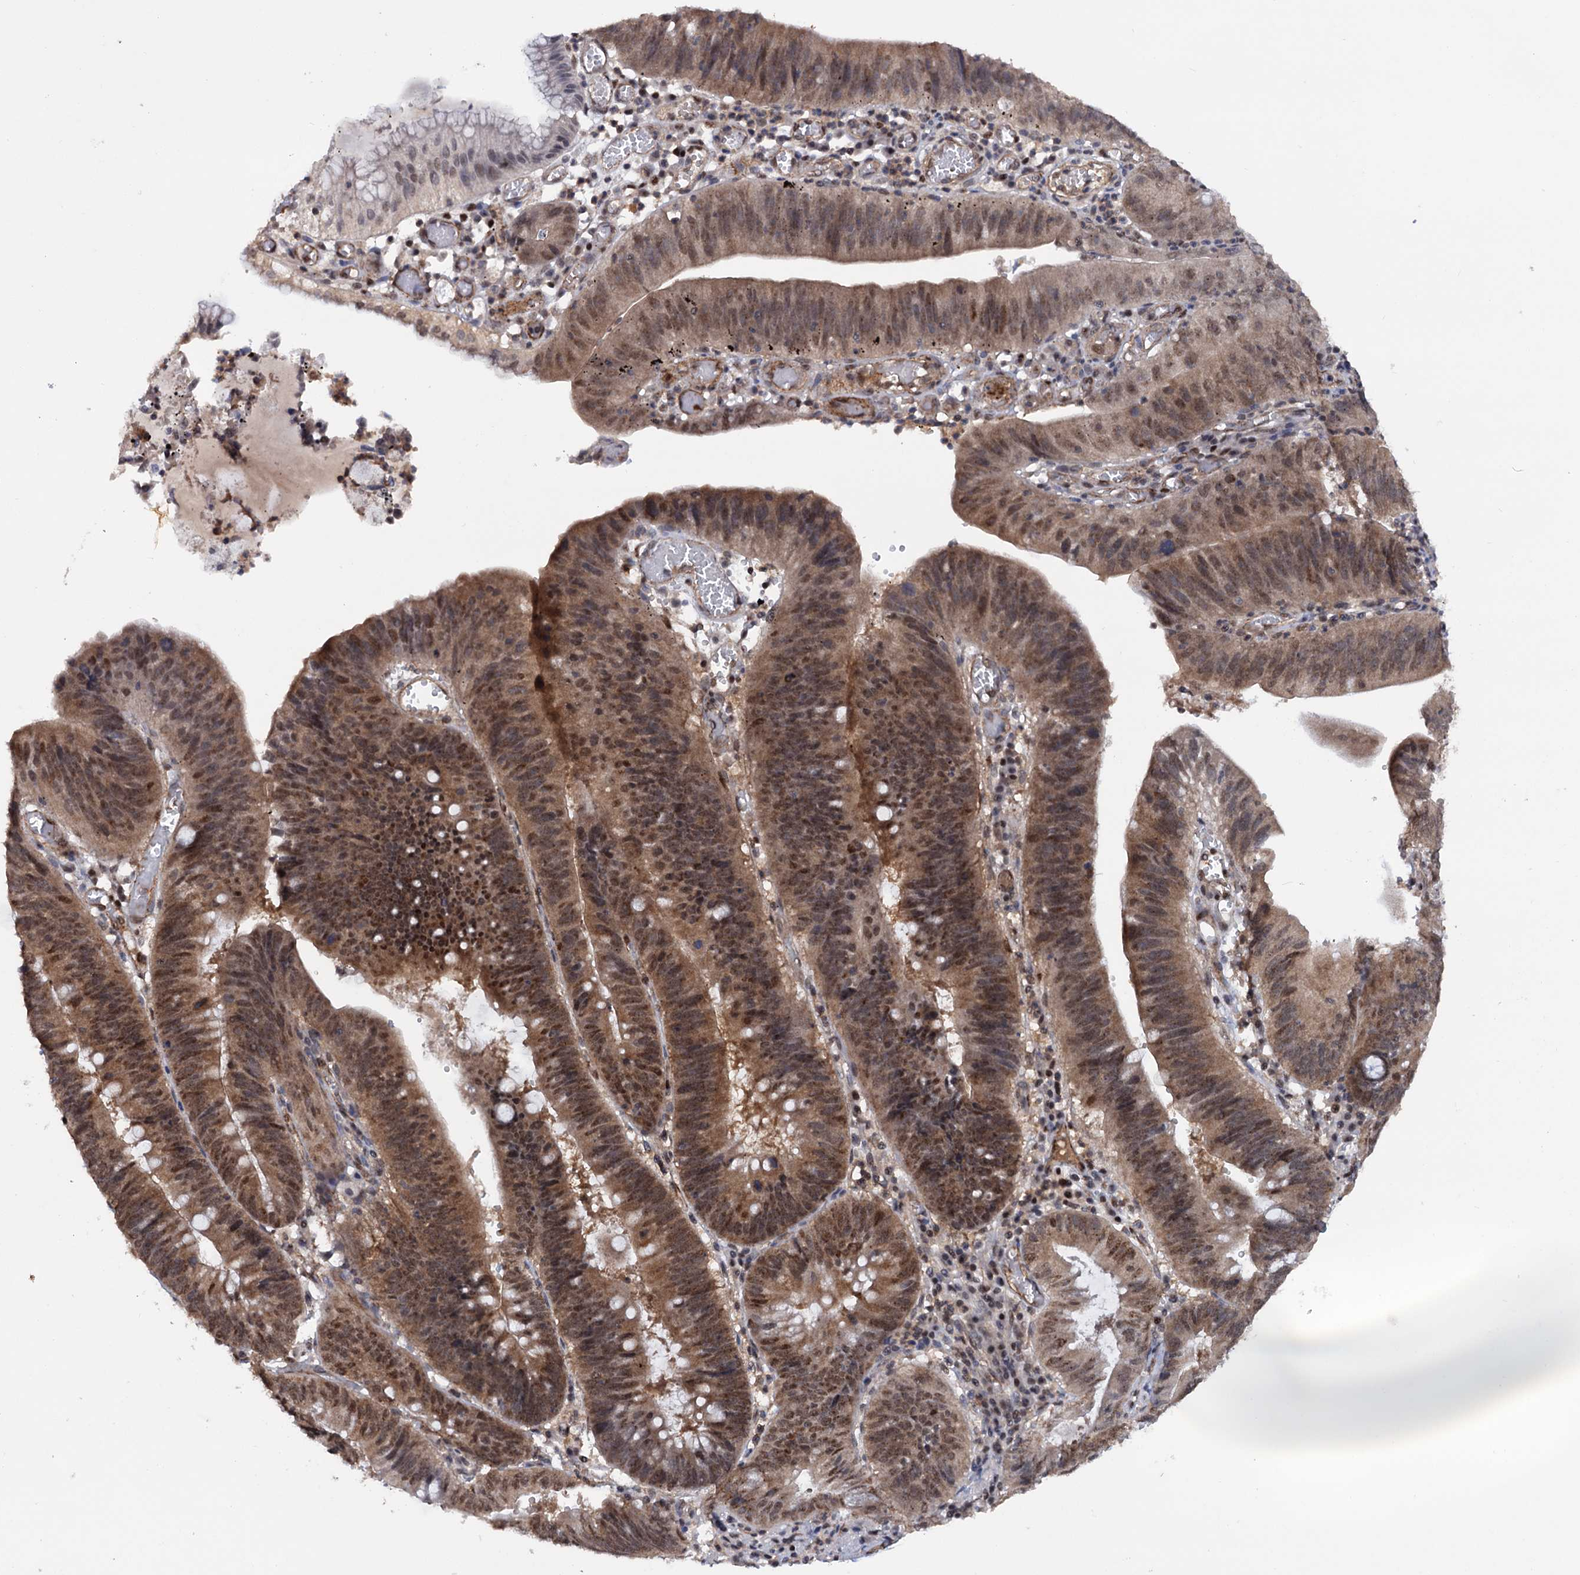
{"staining": {"intensity": "moderate", "quantity": ">75%", "location": "cytoplasmic/membranous,nuclear"}, "tissue": "stomach cancer", "cell_type": "Tumor cells", "image_type": "cancer", "snomed": [{"axis": "morphology", "description": "Adenocarcinoma, NOS"}, {"axis": "topography", "description": "Stomach"}], "caption": "The photomicrograph demonstrates a brown stain indicating the presence of a protein in the cytoplasmic/membranous and nuclear of tumor cells in stomach adenocarcinoma.", "gene": "TBC1D12", "patient": {"sex": "male", "age": 59}}